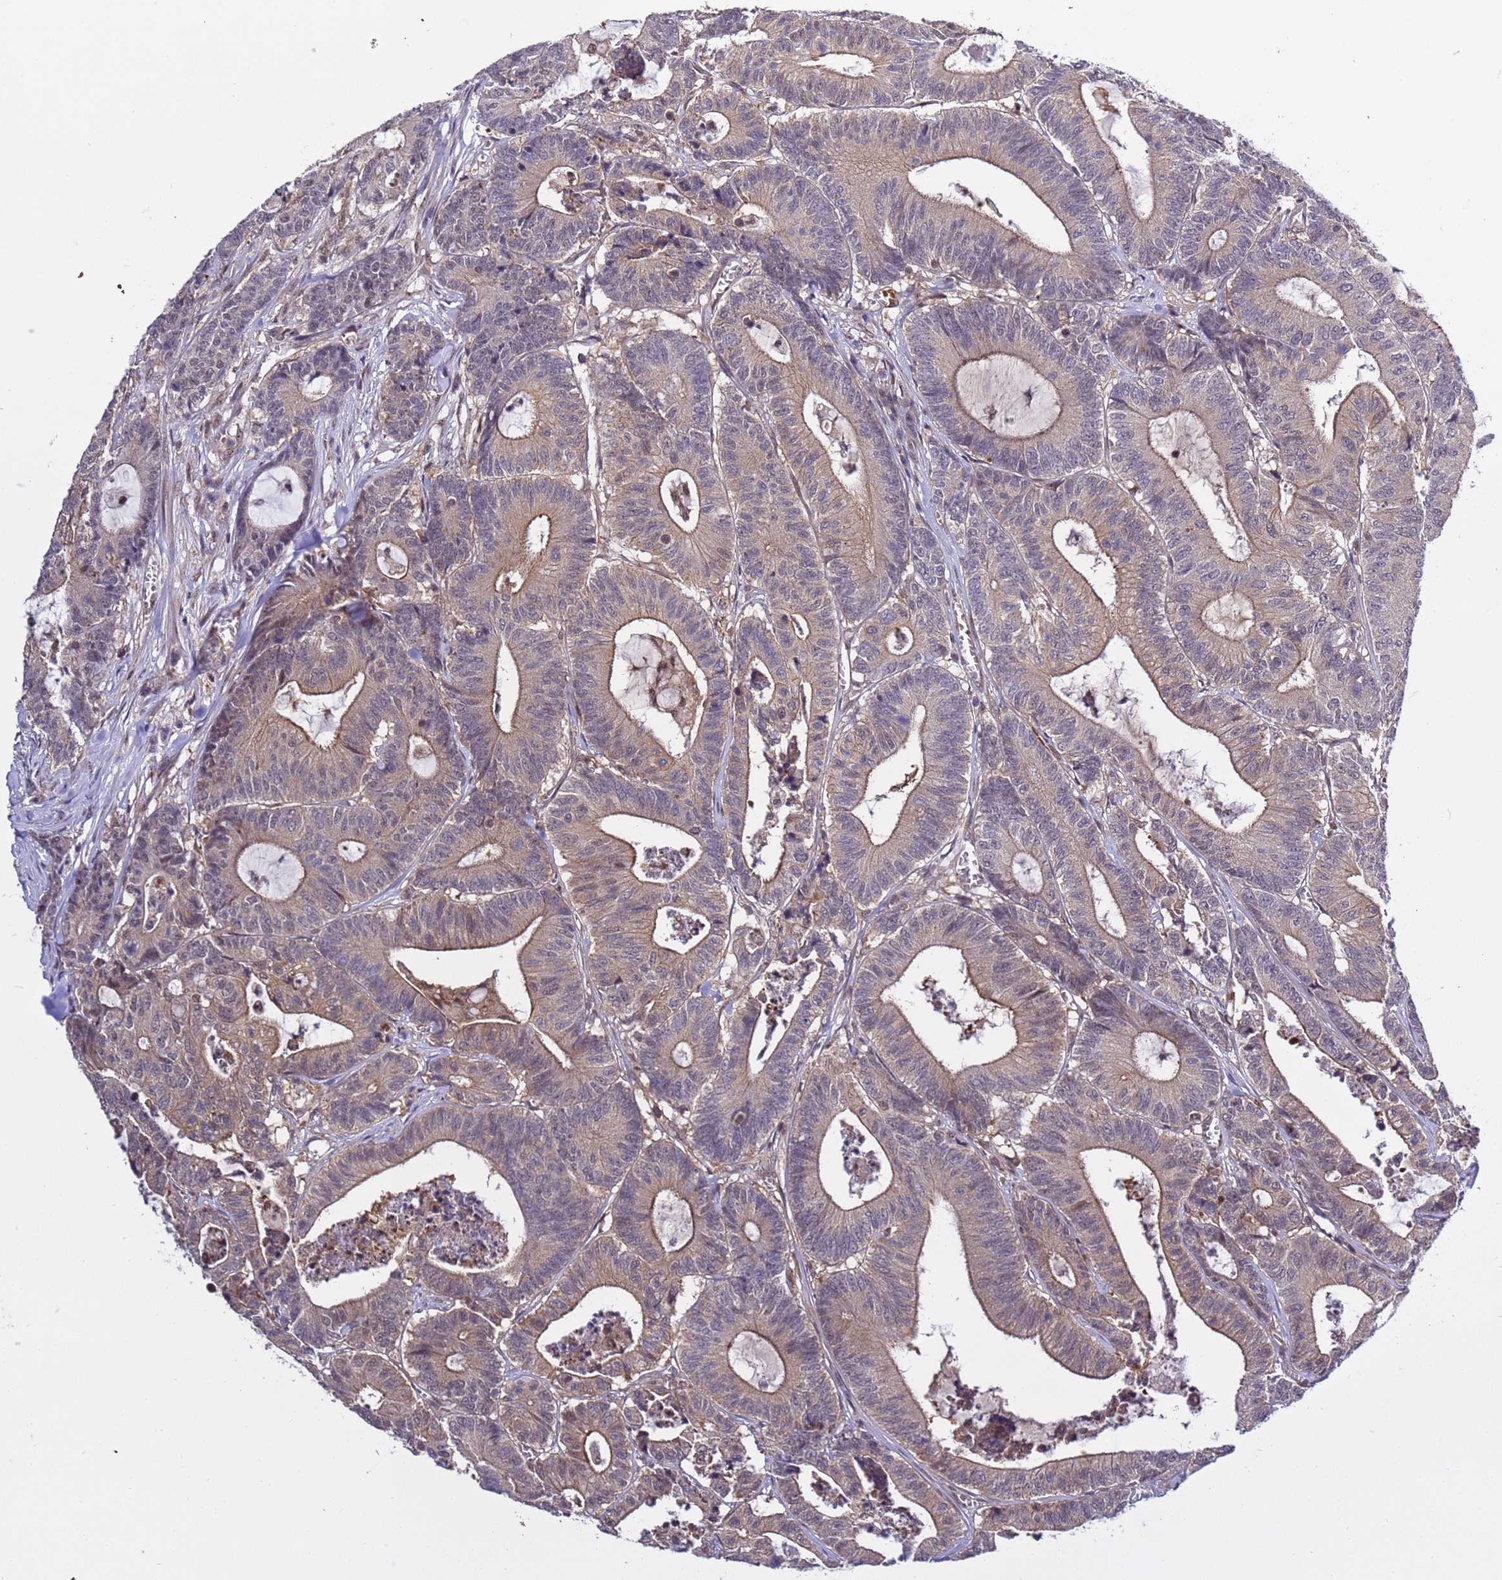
{"staining": {"intensity": "moderate", "quantity": "<25%", "location": "cytoplasmic/membranous"}, "tissue": "colorectal cancer", "cell_type": "Tumor cells", "image_type": "cancer", "snomed": [{"axis": "morphology", "description": "Adenocarcinoma, NOS"}, {"axis": "topography", "description": "Colon"}], "caption": "Human colorectal cancer stained for a protein (brown) reveals moderate cytoplasmic/membranous positive expression in about <25% of tumor cells.", "gene": "GEN1", "patient": {"sex": "female", "age": 84}}